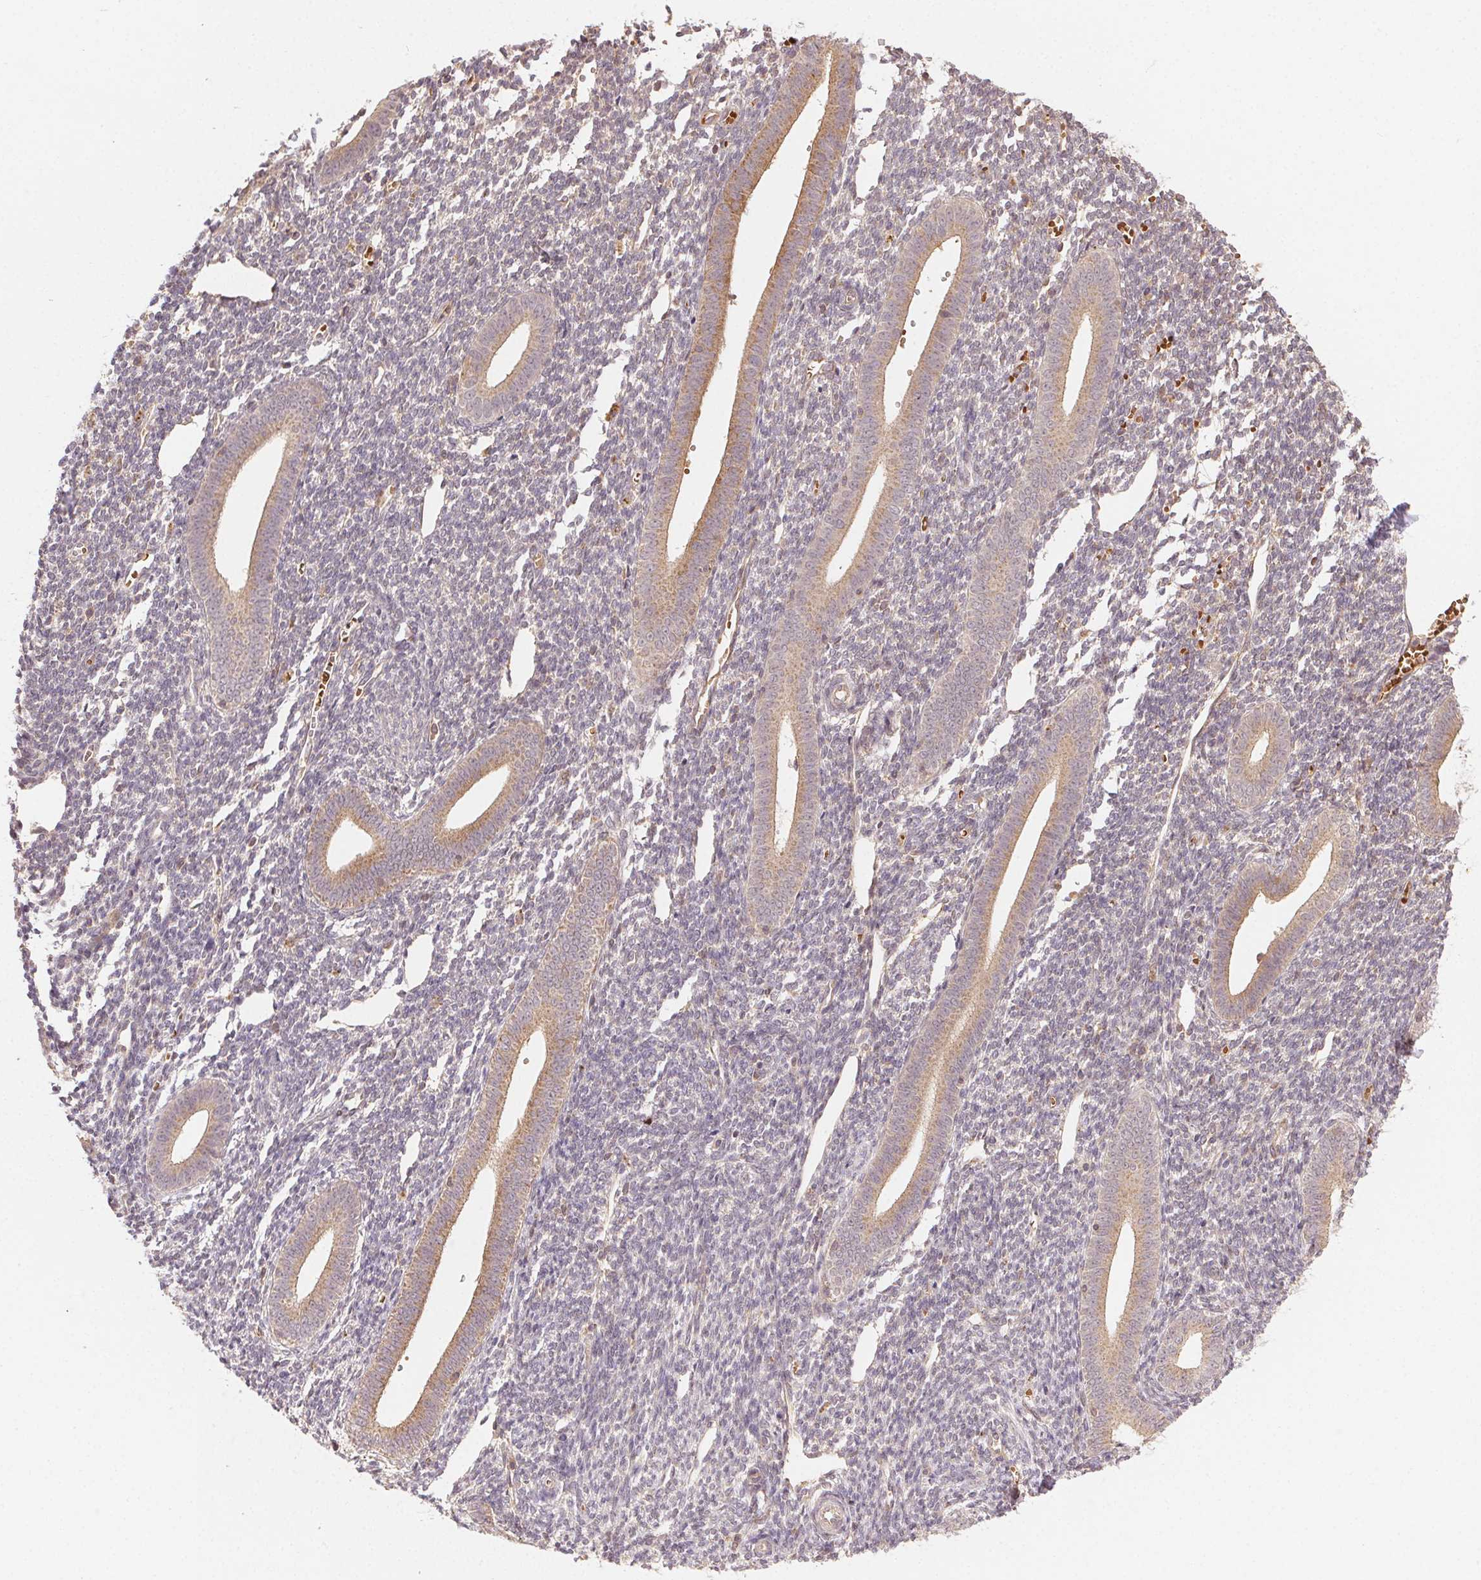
{"staining": {"intensity": "weak", "quantity": "<25%", "location": "cytoplasmic/membranous"}, "tissue": "endometrium", "cell_type": "Cells in endometrial stroma", "image_type": "normal", "snomed": [{"axis": "morphology", "description": "Normal tissue, NOS"}, {"axis": "topography", "description": "Endometrium"}], "caption": "Immunohistochemistry image of unremarkable endometrium: endometrium stained with DAB demonstrates no significant protein staining in cells in endometrial stroma.", "gene": "KLHL15", "patient": {"sex": "female", "age": 25}}